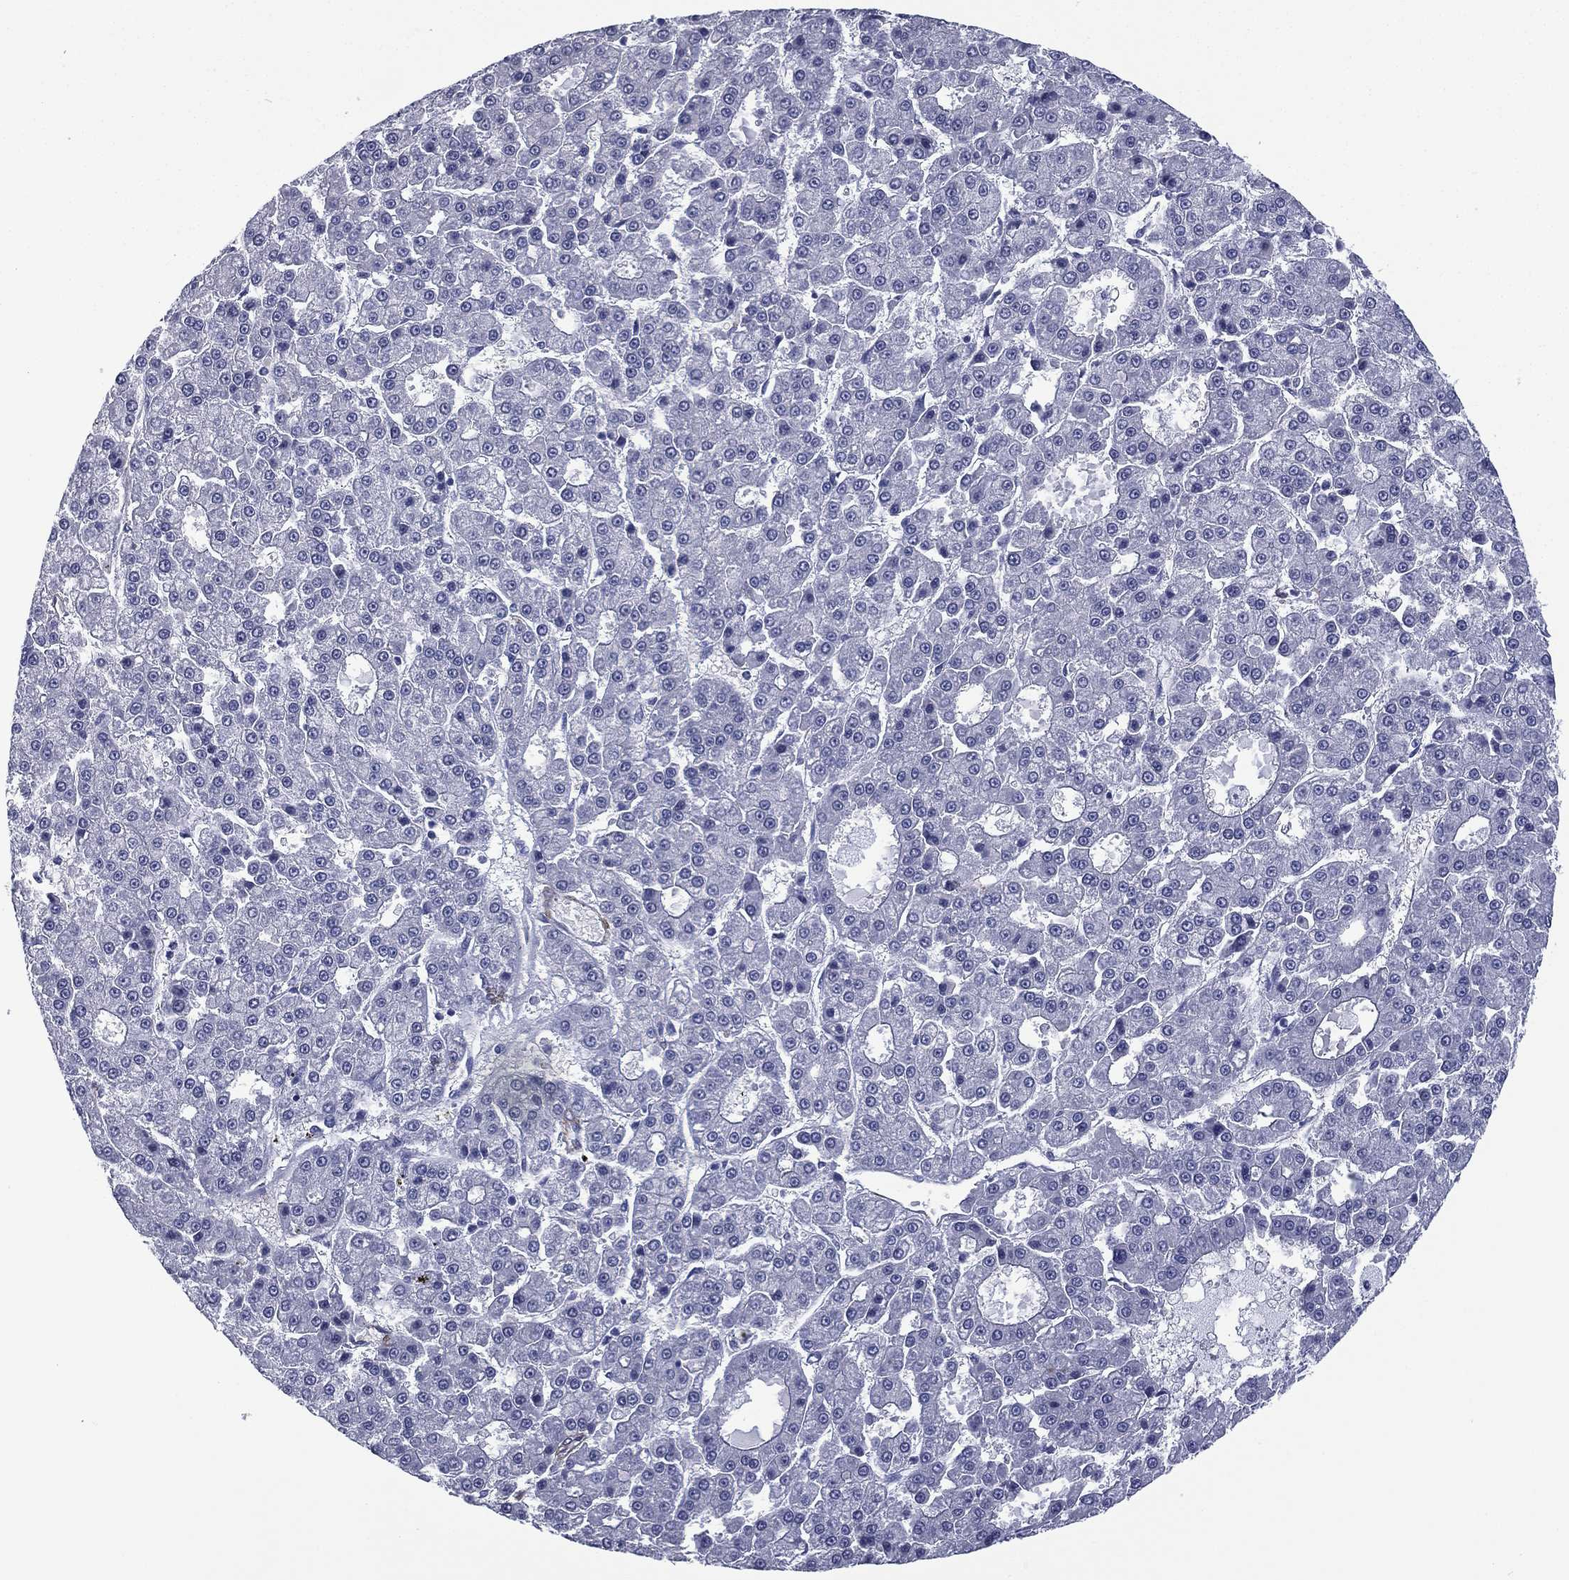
{"staining": {"intensity": "negative", "quantity": "none", "location": "none"}, "tissue": "liver cancer", "cell_type": "Tumor cells", "image_type": "cancer", "snomed": [{"axis": "morphology", "description": "Carcinoma, Hepatocellular, NOS"}, {"axis": "topography", "description": "Liver"}], "caption": "This is a histopathology image of immunohistochemistry (IHC) staining of liver hepatocellular carcinoma, which shows no positivity in tumor cells. (DAB IHC, high magnification).", "gene": "CAVIN3", "patient": {"sex": "male", "age": 70}}